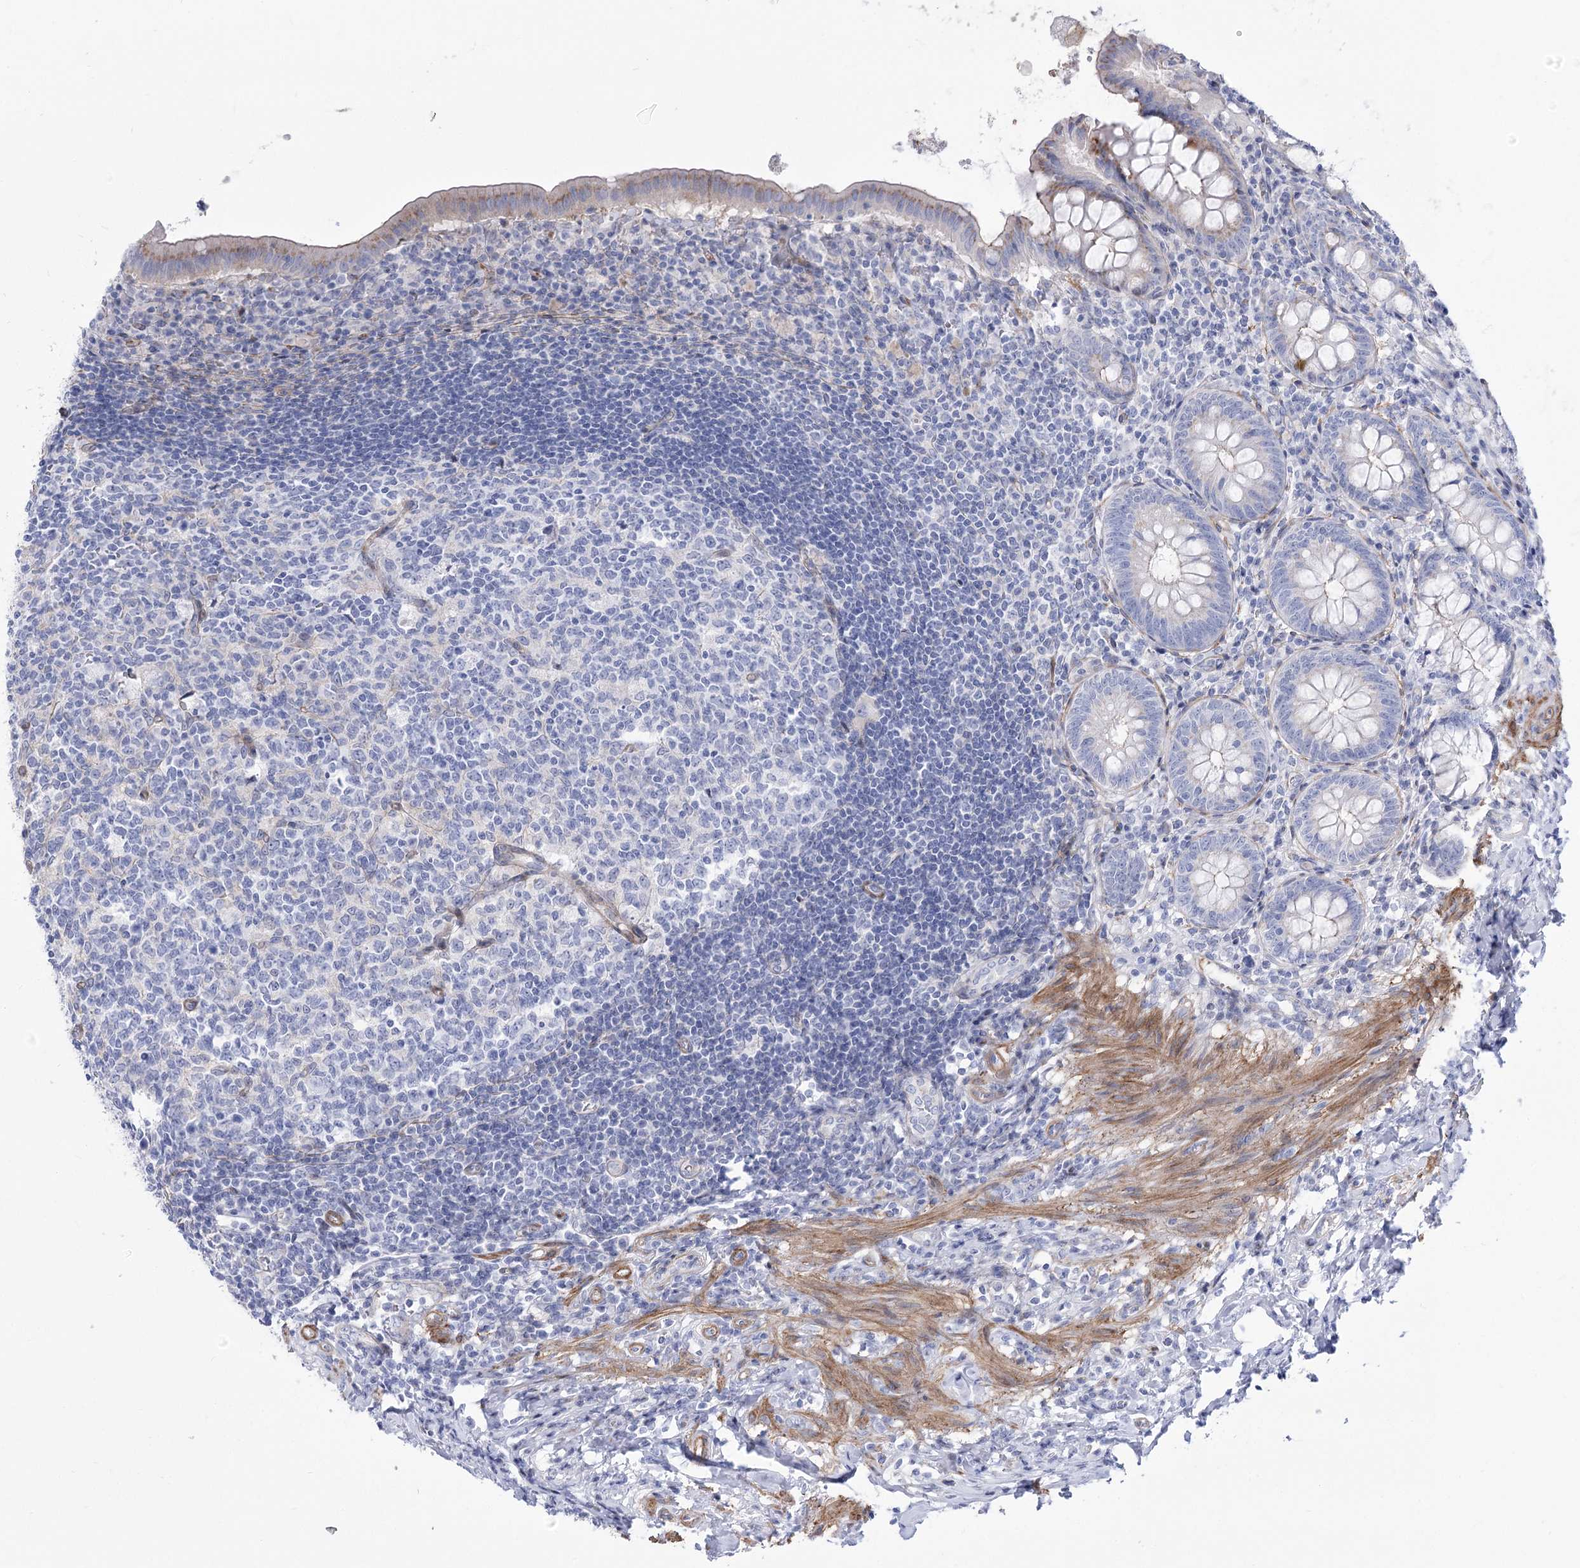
{"staining": {"intensity": "moderate", "quantity": "<25%", "location": "cytoplasmic/membranous"}, "tissue": "appendix", "cell_type": "Glandular cells", "image_type": "normal", "snomed": [{"axis": "morphology", "description": "Normal tissue, NOS"}, {"axis": "topography", "description": "Appendix"}], "caption": "Brown immunohistochemical staining in benign appendix demonstrates moderate cytoplasmic/membranous staining in approximately <25% of glandular cells. (Stains: DAB (3,3'-diaminobenzidine) in brown, nuclei in blue, Microscopy: brightfield microscopy at high magnification).", "gene": "ANKRD23", "patient": {"sex": "female", "age": 54}}